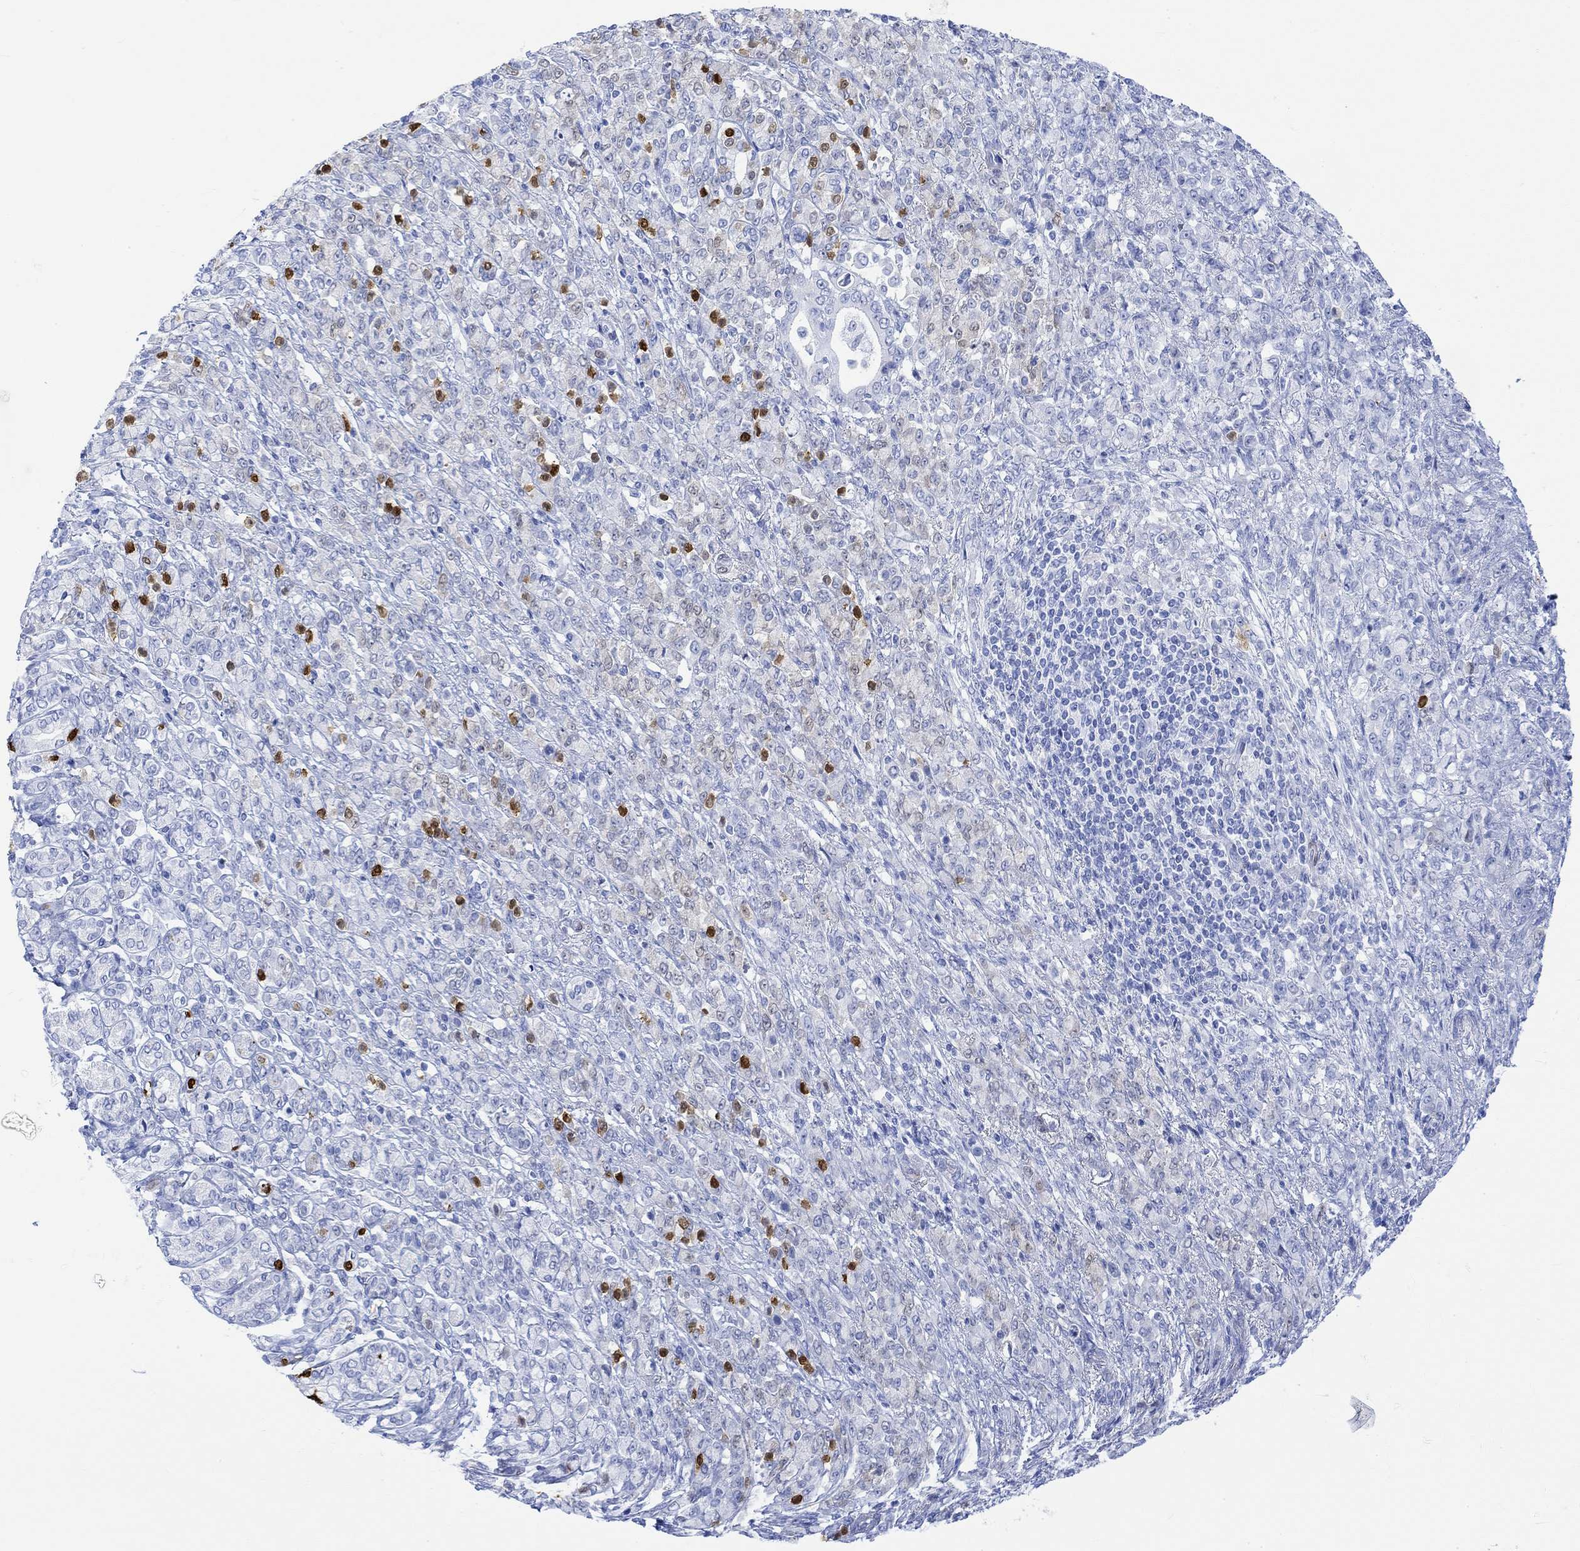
{"staining": {"intensity": "strong", "quantity": "<25%", "location": "nuclear"}, "tissue": "stomach cancer", "cell_type": "Tumor cells", "image_type": "cancer", "snomed": [{"axis": "morphology", "description": "Normal tissue, NOS"}, {"axis": "morphology", "description": "Adenocarcinoma, NOS"}, {"axis": "topography", "description": "Stomach"}], "caption": "This photomicrograph demonstrates stomach cancer (adenocarcinoma) stained with IHC to label a protein in brown. The nuclear of tumor cells show strong positivity for the protein. Nuclei are counter-stained blue.", "gene": "TPPP3", "patient": {"sex": "female", "age": 79}}